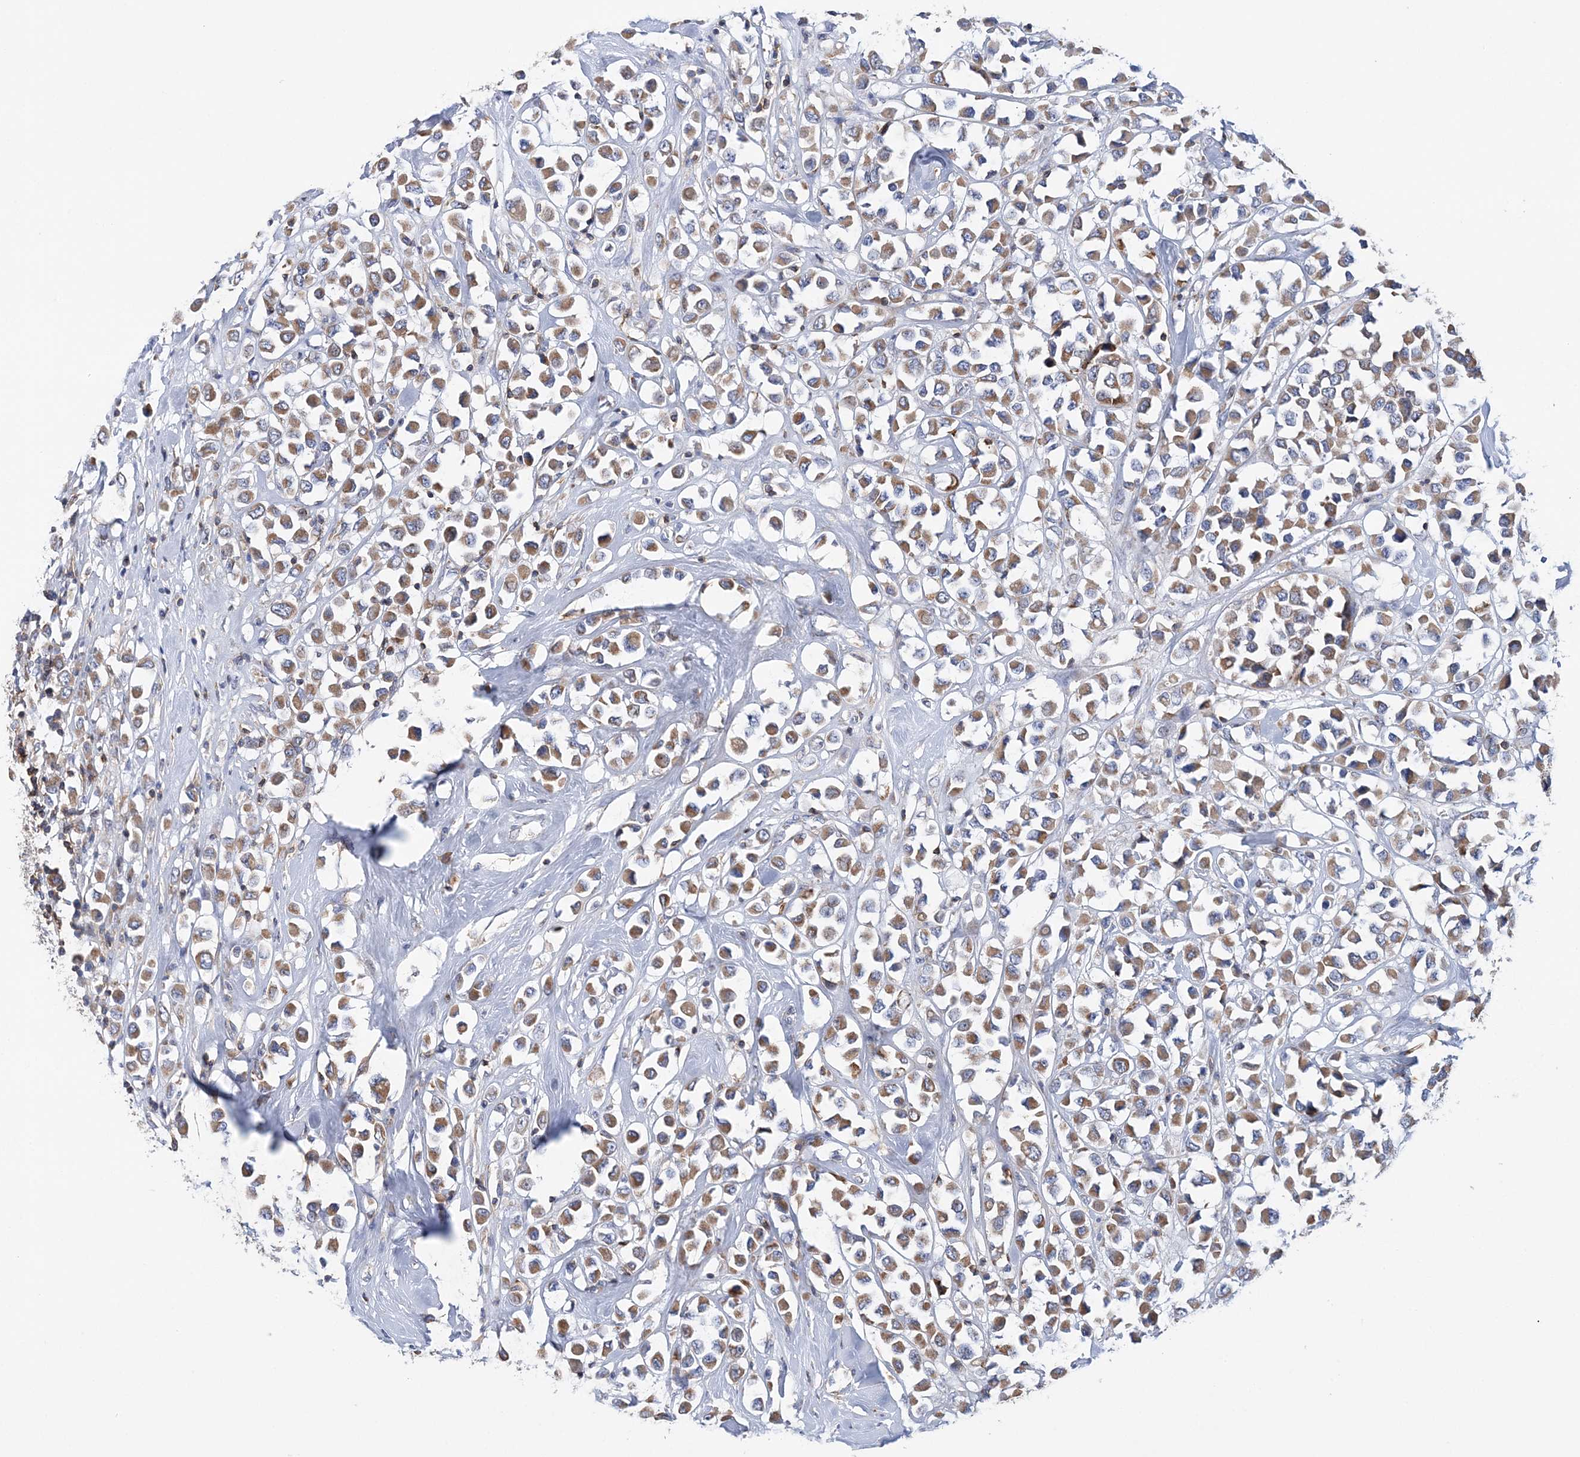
{"staining": {"intensity": "moderate", "quantity": ">75%", "location": "cytoplasmic/membranous"}, "tissue": "breast cancer", "cell_type": "Tumor cells", "image_type": "cancer", "snomed": [{"axis": "morphology", "description": "Duct carcinoma"}, {"axis": "topography", "description": "Breast"}], "caption": "Protein expression analysis of breast infiltrating ductal carcinoma shows moderate cytoplasmic/membranous expression in approximately >75% of tumor cells.", "gene": "TTC32", "patient": {"sex": "female", "age": 61}}